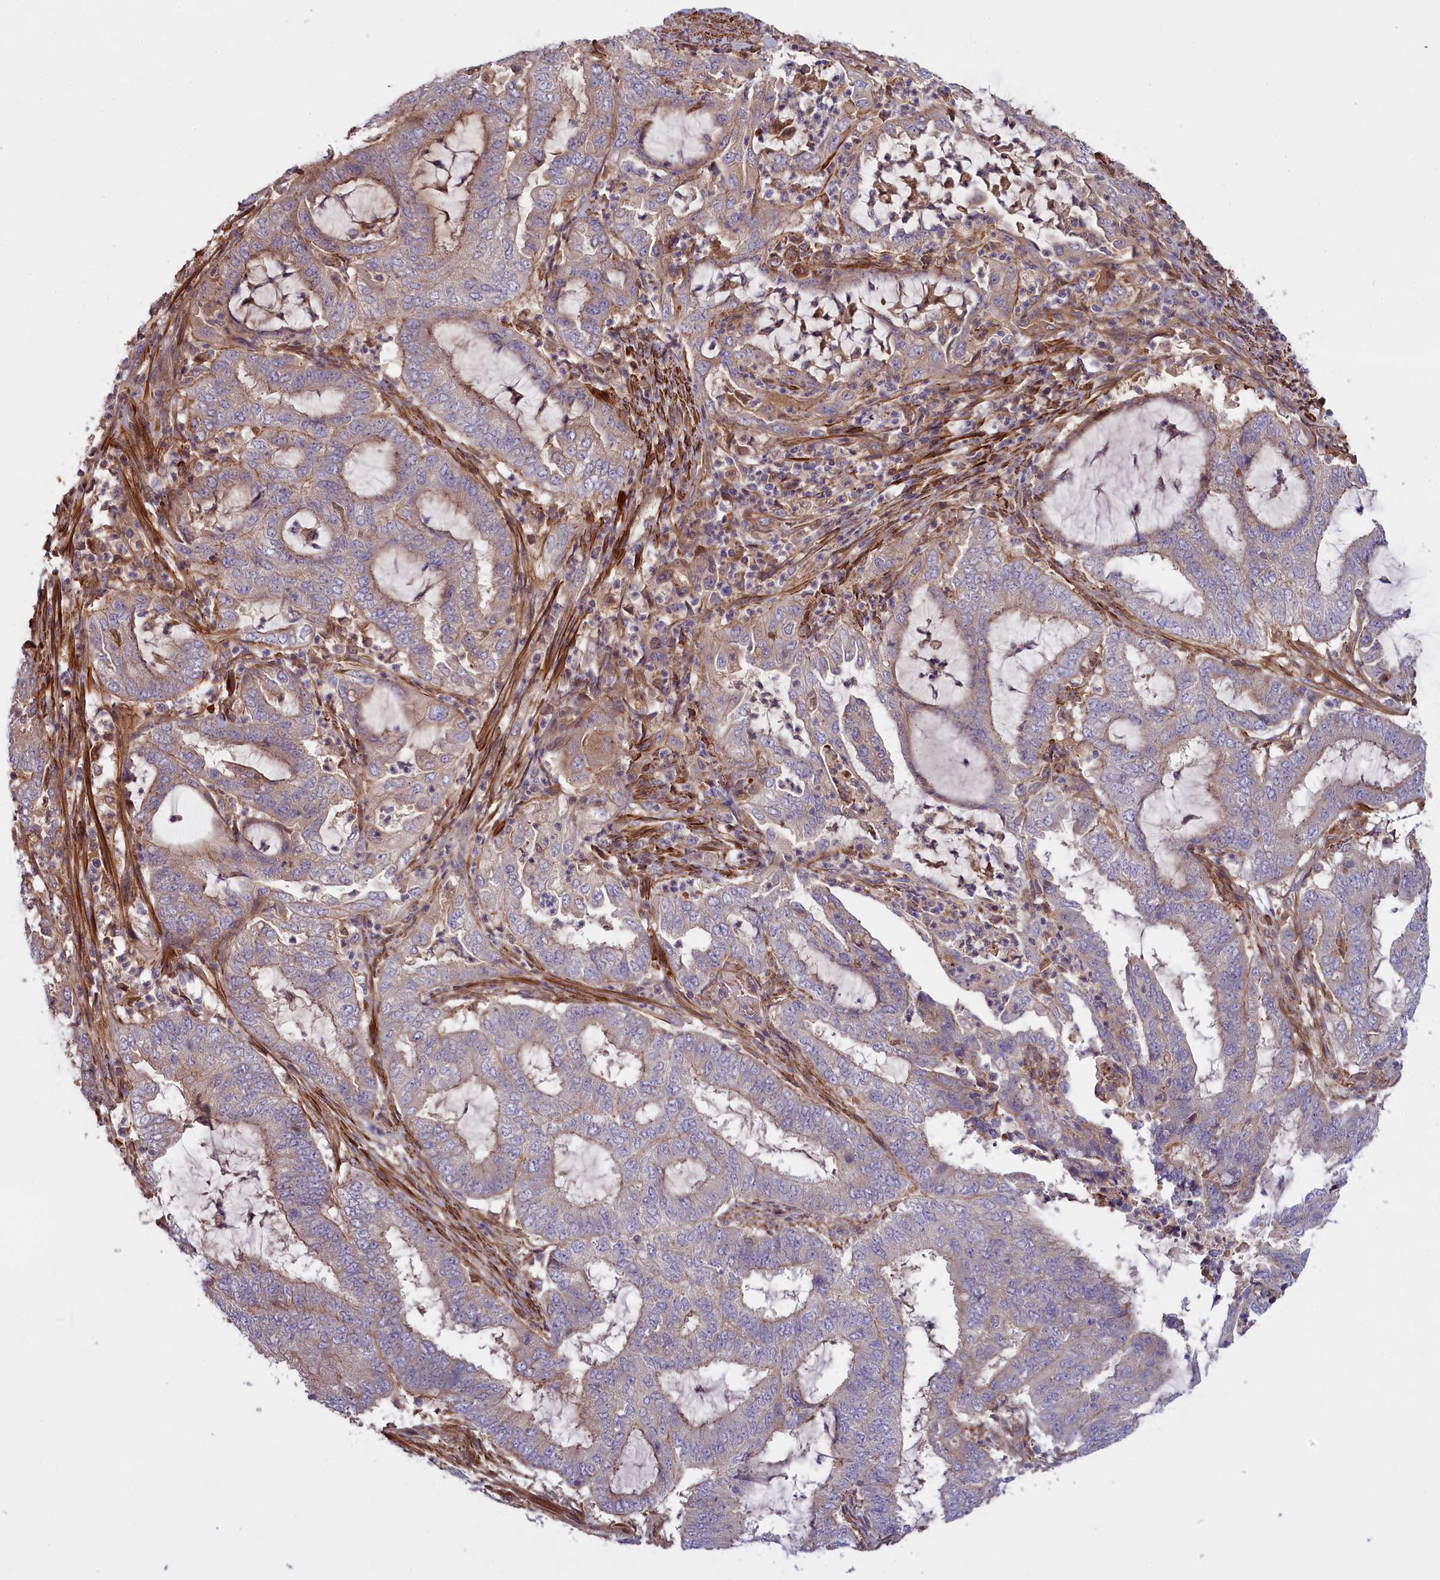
{"staining": {"intensity": "weak", "quantity": "<25%", "location": "cytoplasmic/membranous"}, "tissue": "endometrial cancer", "cell_type": "Tumor cells", "image_type": "cancer", "snomed": [{"axis": "morphology", "description": "Adenocarcinoma, NOS"}, {"axis": "topography", "description": "Endometrium"}], "caption": "An immunohistochemistry (IHC) histopathology image of endometrial cancer is shown. There is no staining in tumor cells of endometrial cancer.", "gene": "FUZ", "patient": {"sex": "female", "age": 51}}